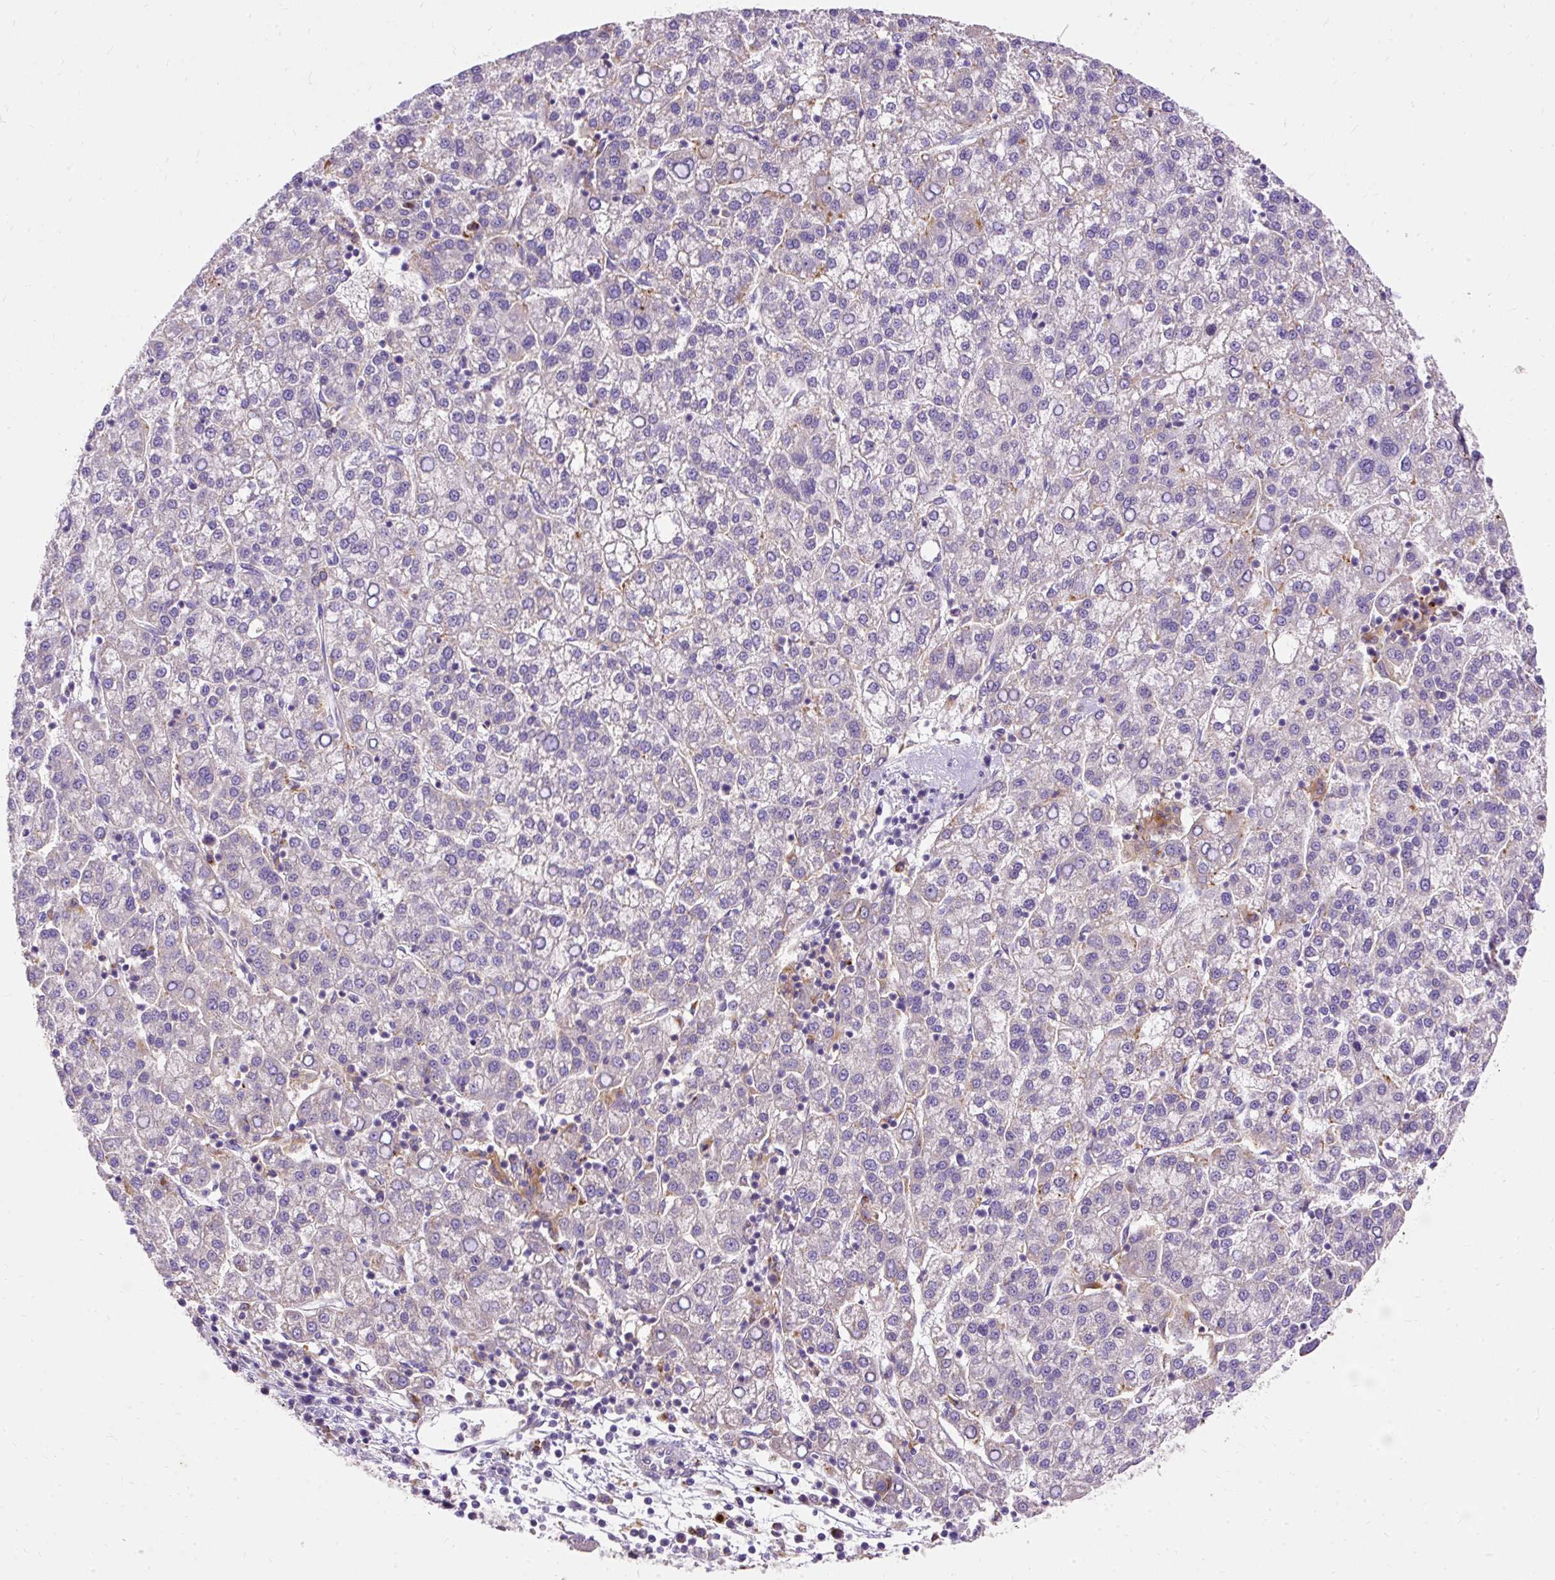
{"staining": {"intensity": "negative", "quantity": "none", "location": "none"}, "tissue": "liver cancer", "cell_type": "Tumor cells", "image_type": "cancer", "snomed": [{"axis": "morphology", "description": "Carcinoma, Hepatocellular, NOS"}, {"axis": "topography", "description": "Liver"}], "caption": "A high-resolution micrograph shows IHC staining of hepatocellular carcinoma (liver), which exhibits no significant positivity in tumor cells.", "gene": "OR4K15", "patient": {"sex": "female", "age": 58}}